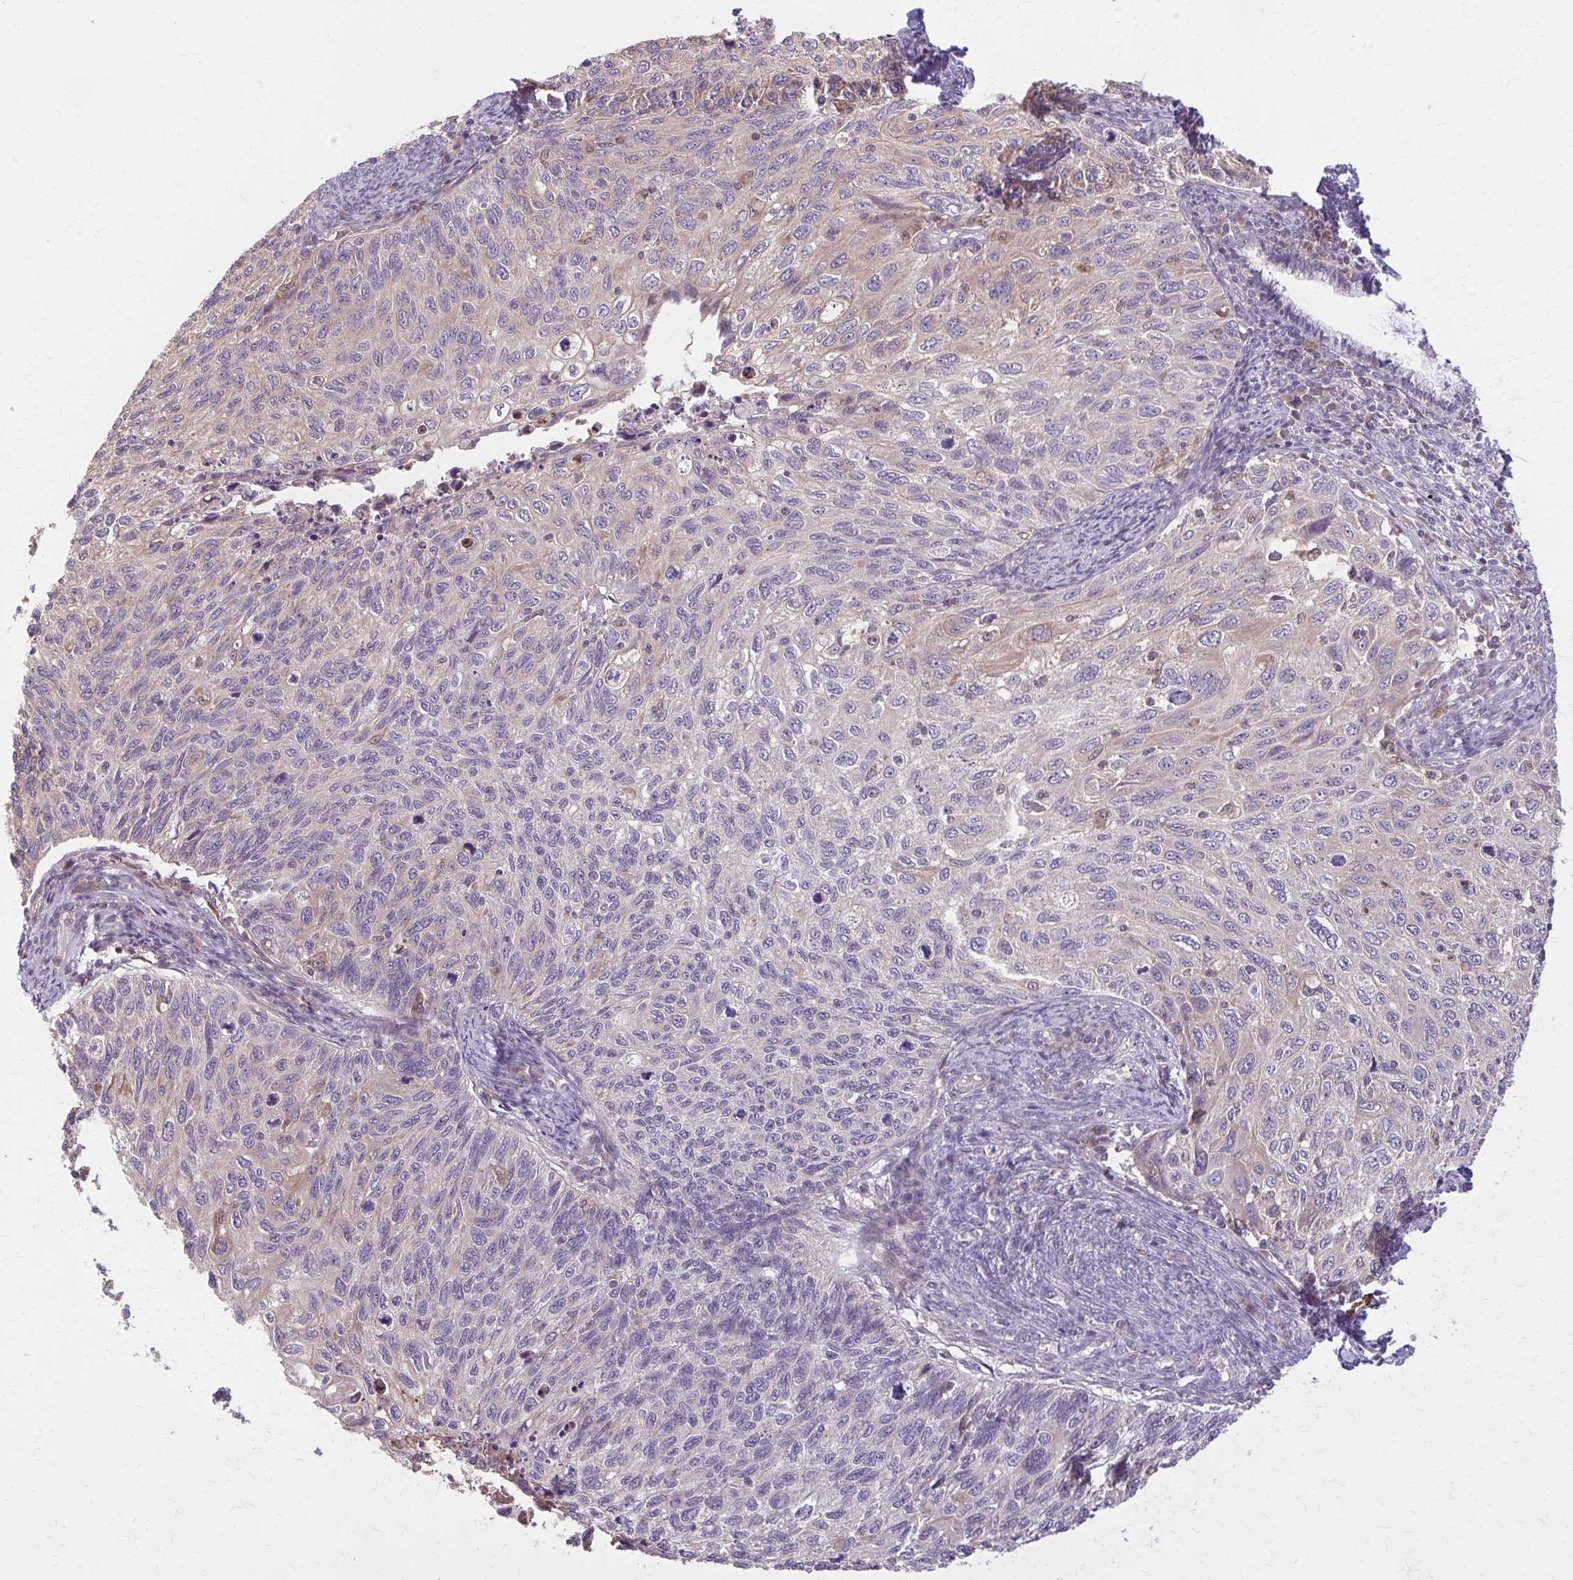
{"staining": {"intensity": "moderate", "quantity": "<25%", "location": "cytoplasmic/membranous"}, "tissue": "cervical cancer", "cell_type": "Tumor cells", "image_type": "cancer", "snomed": [{"axis": "morphology", "description": "Squamous cell carcinoma, NOS"}, {"axis": "topography", "description": "Cervix"}], "caption": "An image of human cervical squamous cell carcinoma stained for a protein demonstrates moderate cytoplasmic/membranous brown staining in tumor cells.", "gene": "NRBF2", "patient": {"sex": "female", "age": 70}}